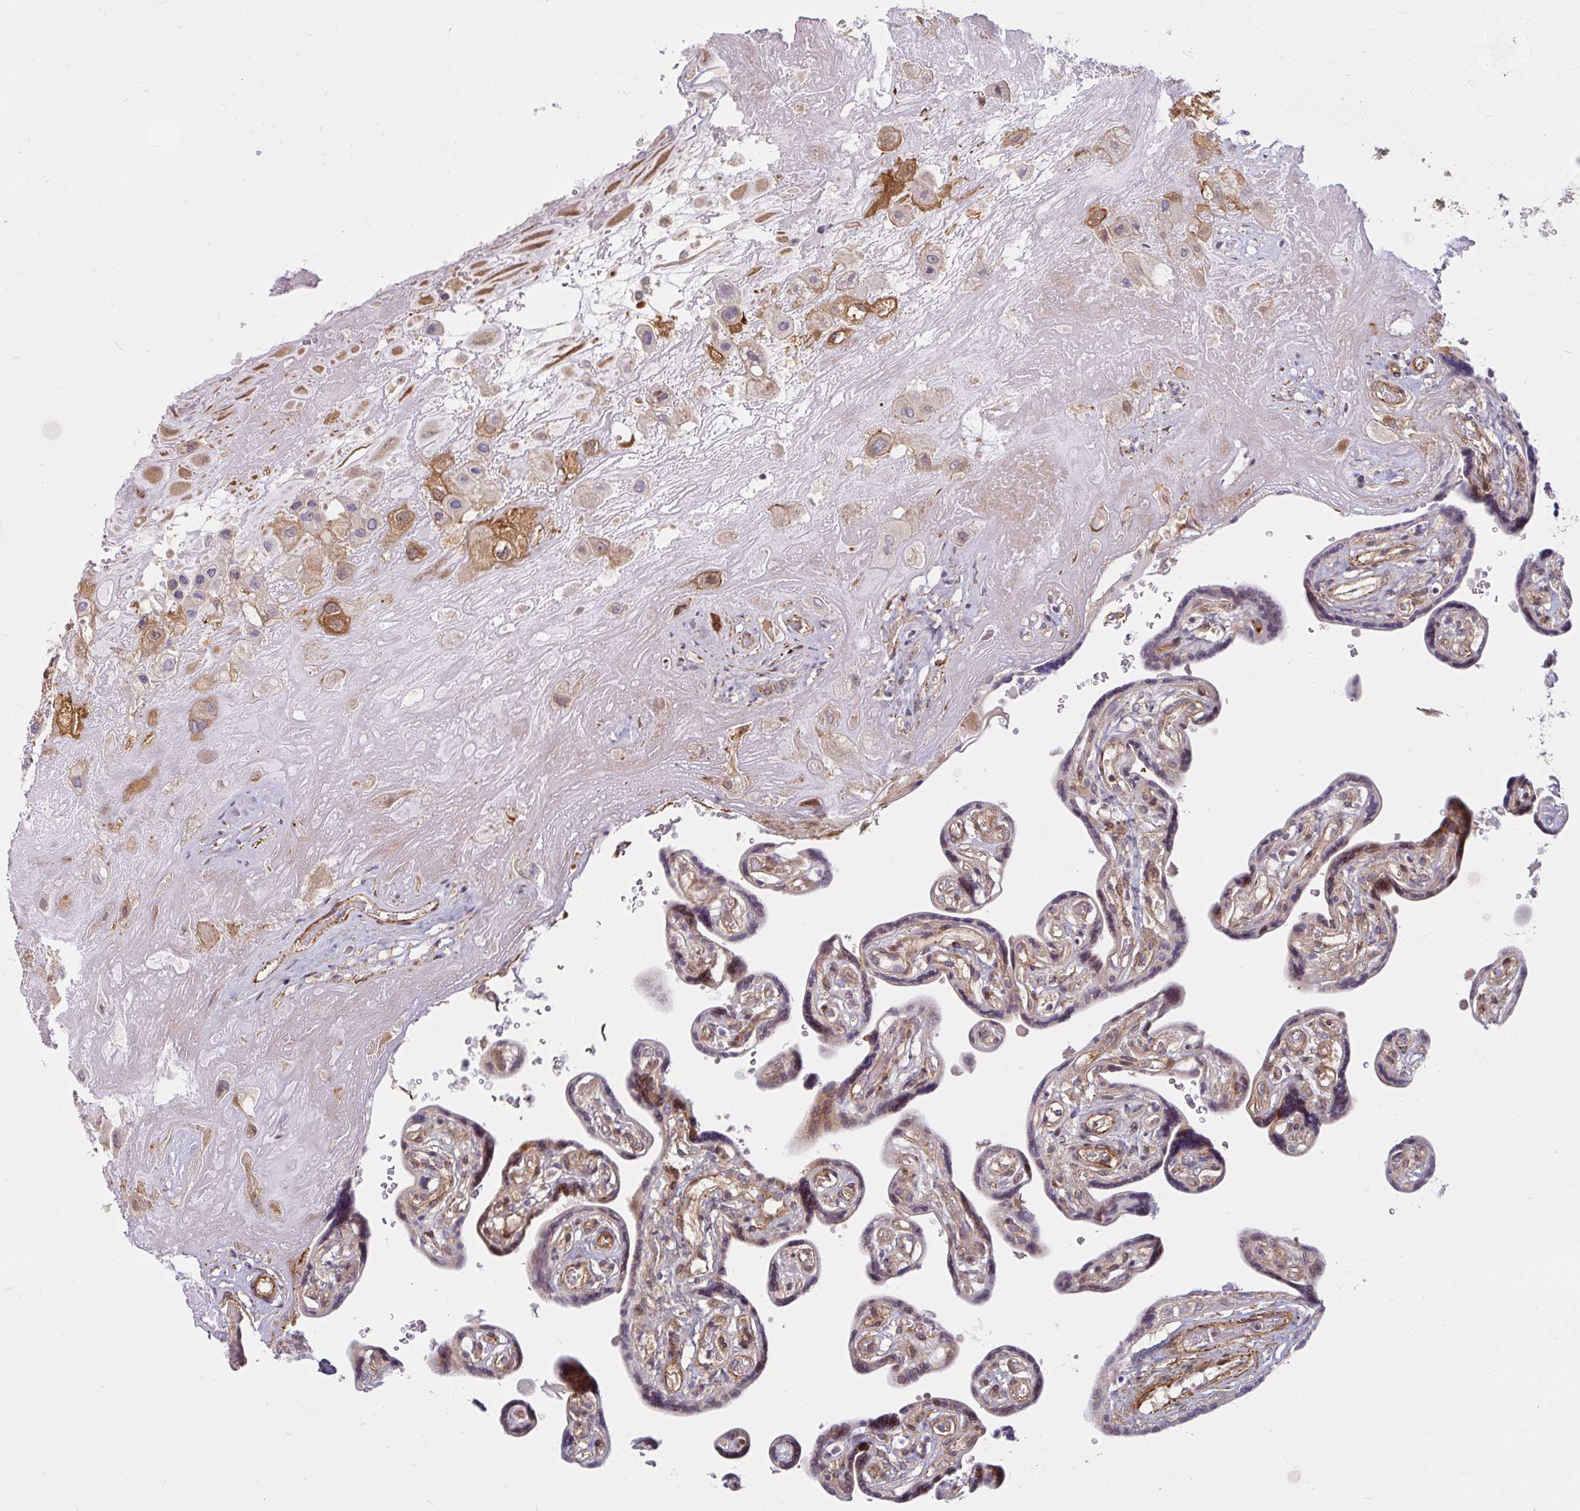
{"staining": {"intensity": "moderate", "quantity": ">75%", "location": "cytoplasmic/membranous"}, "tissue": "placenta", "cell_type": "Decidual cells", "image_type": "normal", "snomed": [{"axis": "morphology", "description": "Normal tissue, NOS"}, {"axis": "topography", "description": "Placenta"}], "caption": "This image shows normal placenta stained with immunohistochemistry (IHC) to label a protein in brown. The cytoplasmic/membranous of decidual cells show moderate positivity for the protein. Nuclei are counter-stained blue.", "gene": "BTF3", "patient": {"sex": "female", "age": 32}}